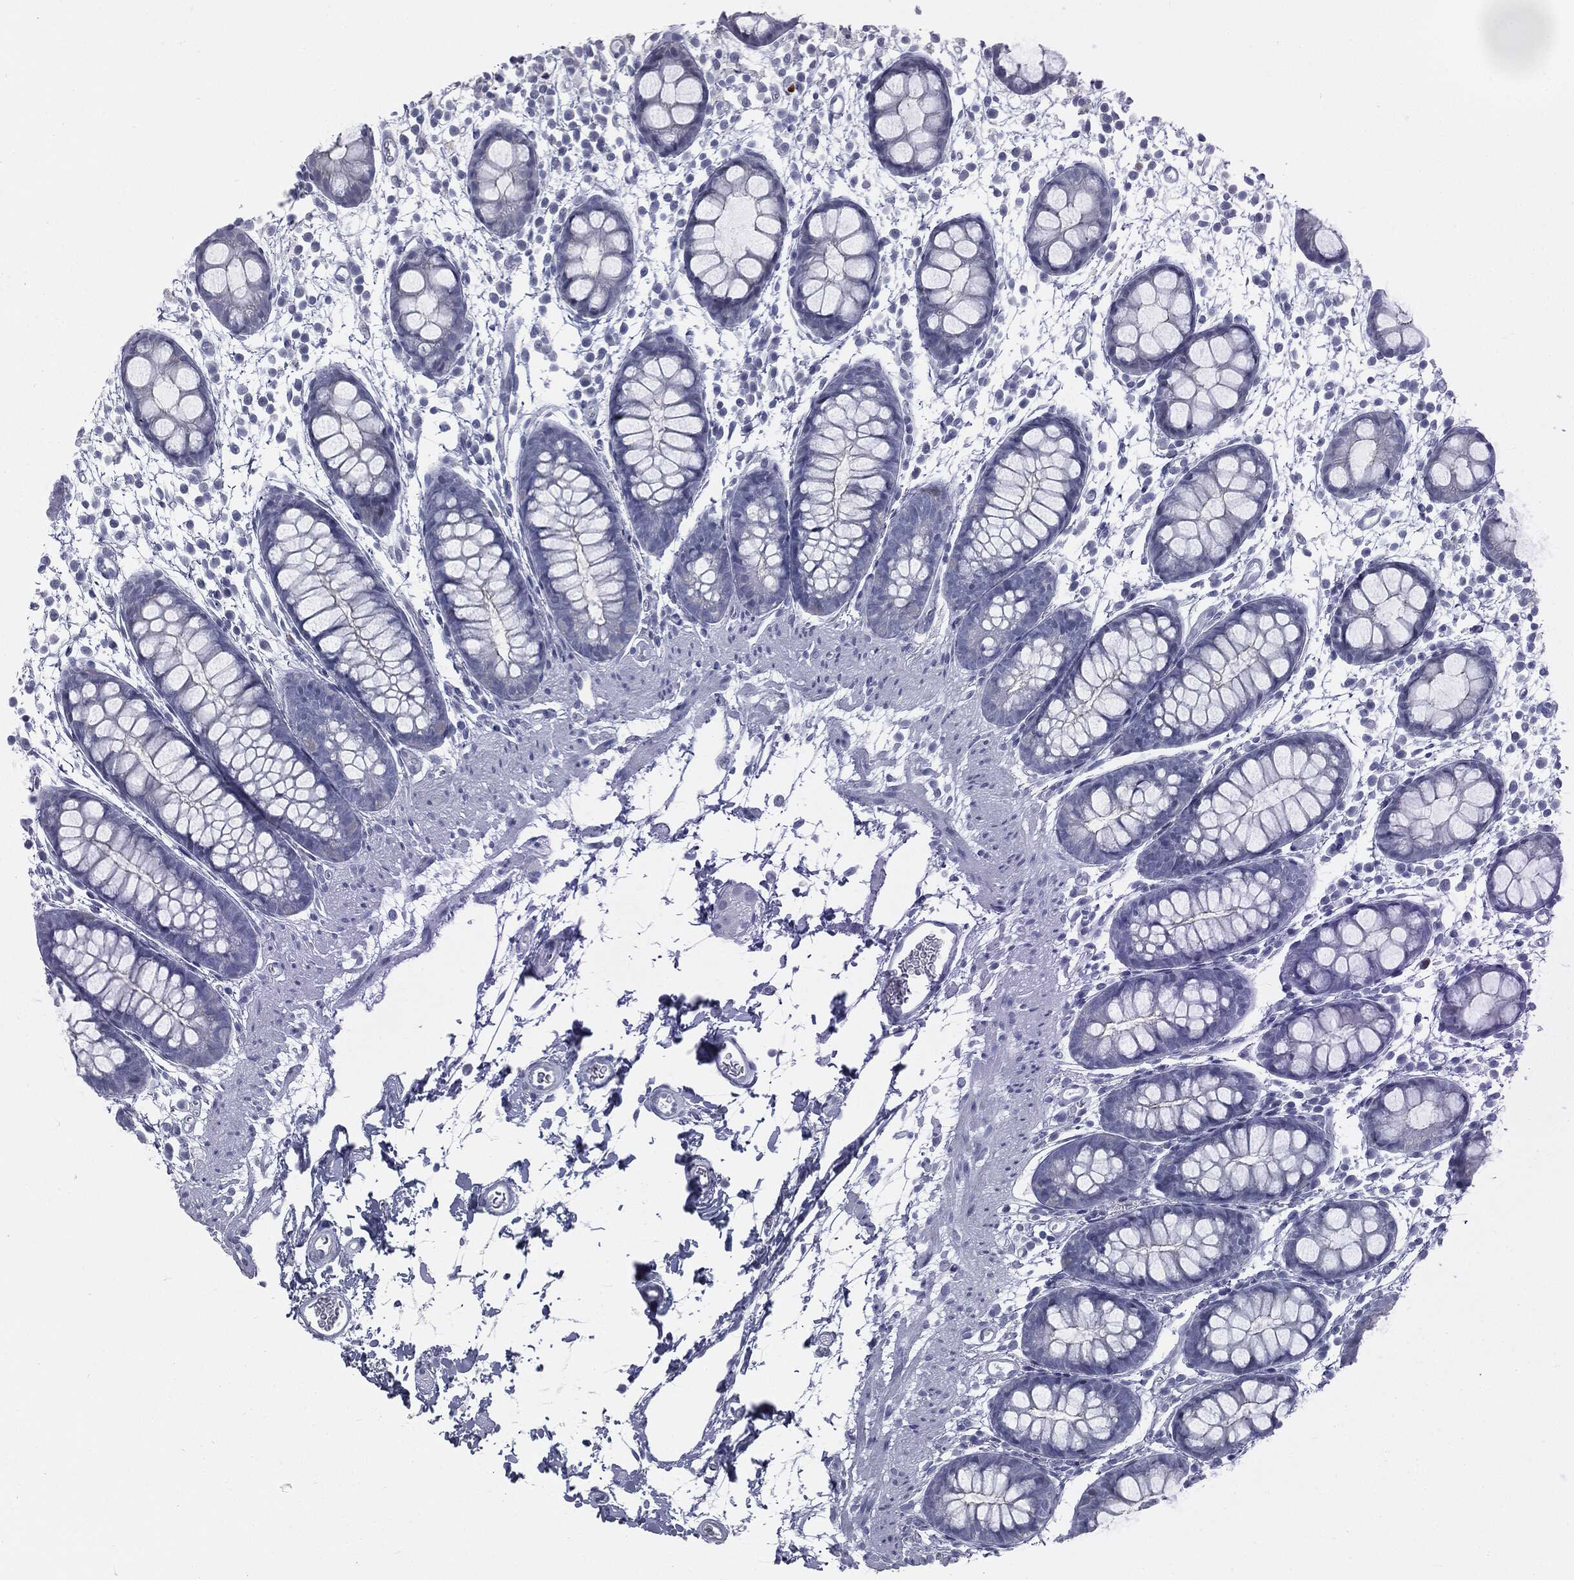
{"staining": {"intensity": "negative", "quantity": "none", "location": "none"}, "tissue": "rectum", "cell_type": "Glandular cells", "image_type": "normal", "snomed": [{"axis": "morphology", "description": "Normal tissue, NOS"}, {"axis": "topography", "description": "Rectum"}], "caption": "Immunohistochemistry (IHC) photomicrograph of unremarkable human rectum stained for a protein (brown), which exhibits no staining in glandular cells. Brightfield microscopy of IHC stained with DAB (3,3'-diaminobenzidine) (brown) and hematoxylin (blue), captured at high magnification.", "gene": "TPO", "patient": {"sex": "male", "age": 57}}